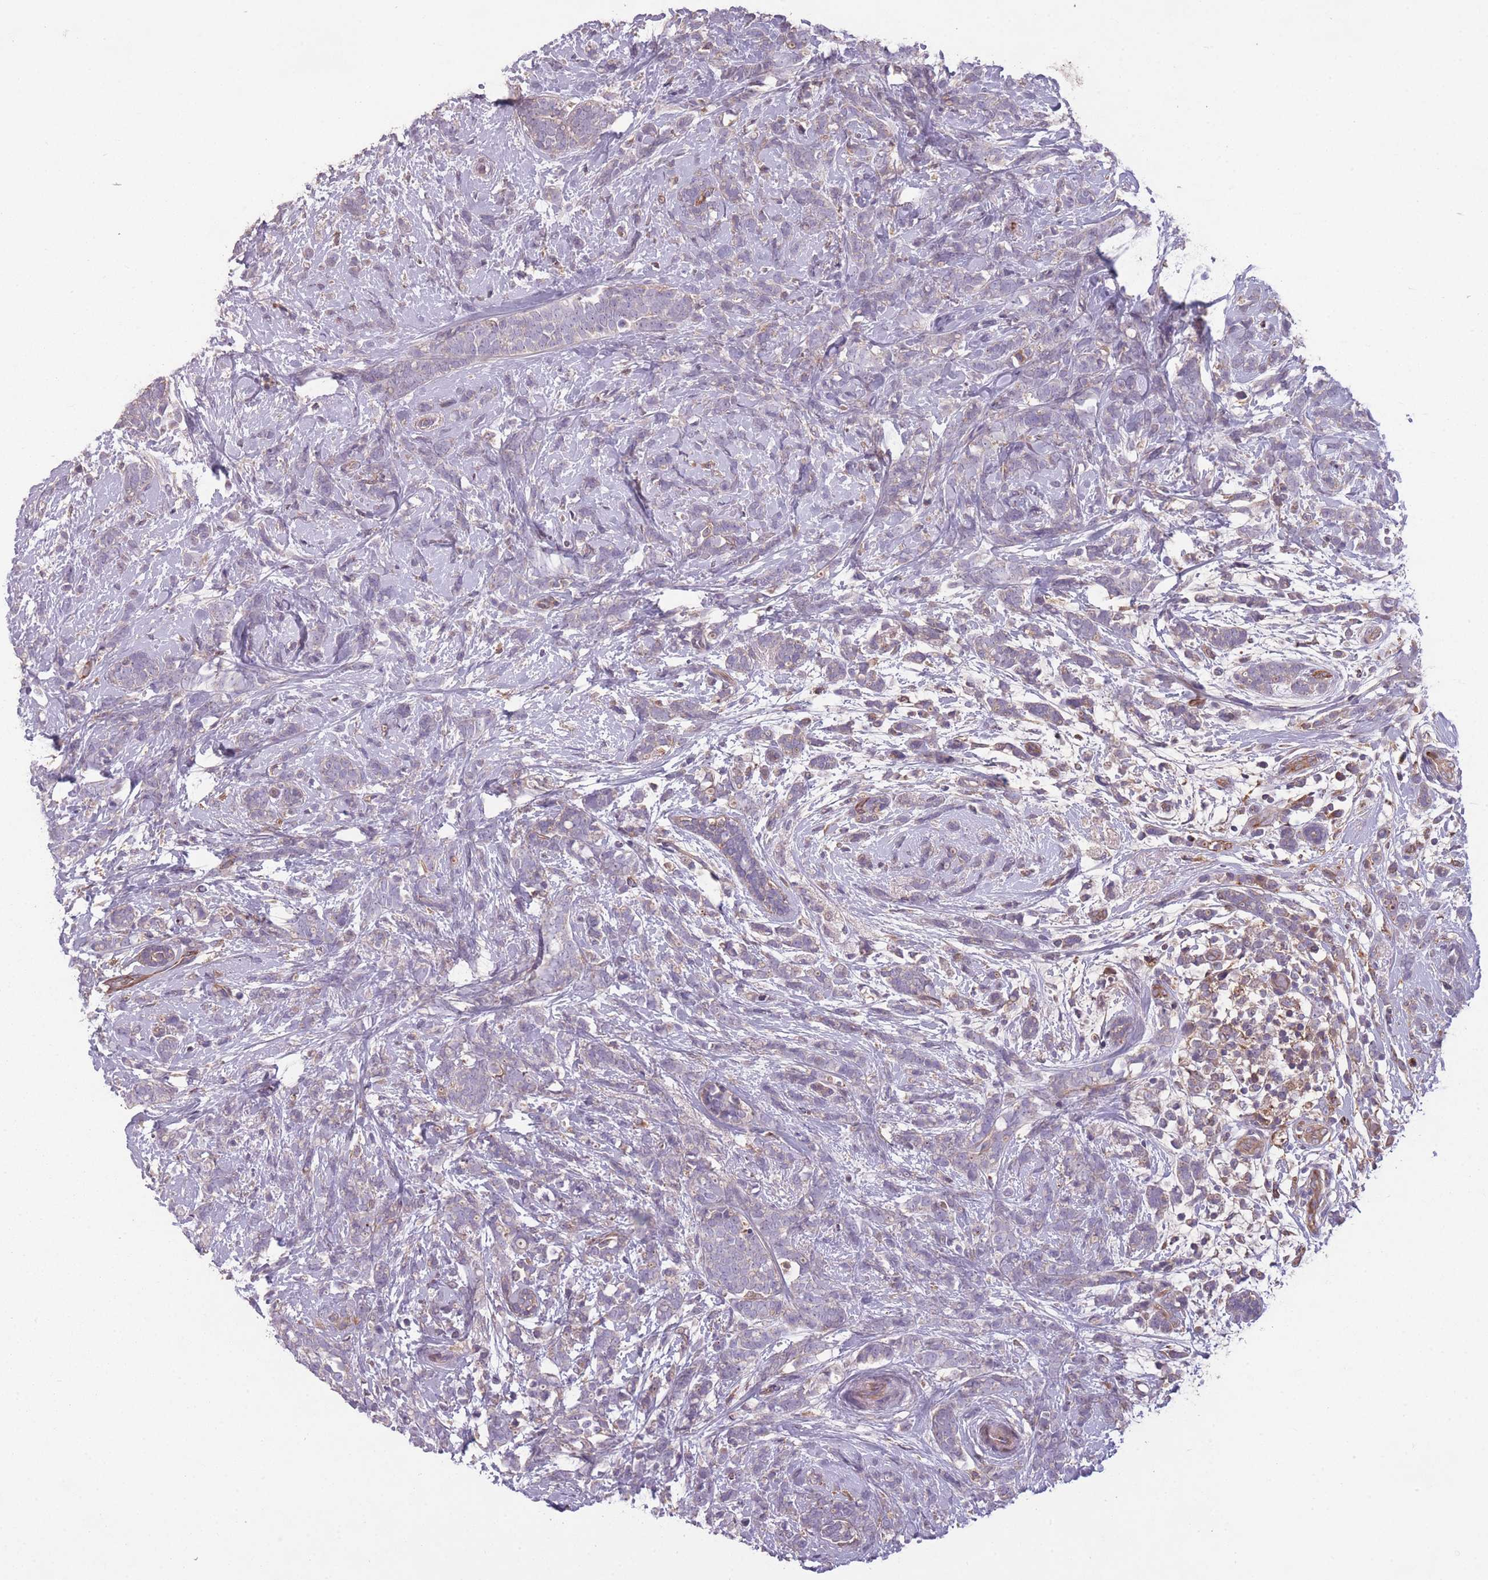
{"staining": {"intensity": "negative", "quantity": "none", "location": "none"}, "tissue": "breast cancer", "cell_type": "Tumor cells", "image_type": "cancer", "snomed": [{"axis": "morphology", "description": "Lobular carcinoma"}, {"axis": "topography", "description": "Breast"}], "caption": "Immunohistochemistry (IHC) photomicrograph of breast lobular carcinoma stained for a protein (brown), which reveals no staining in tumor cells. (DAB immunohistochemistry (IHC) visualized using brightfield microscopy, high magnification).", "gene": "OR2V2", "patient": {"sex": "female", "age": 58}}